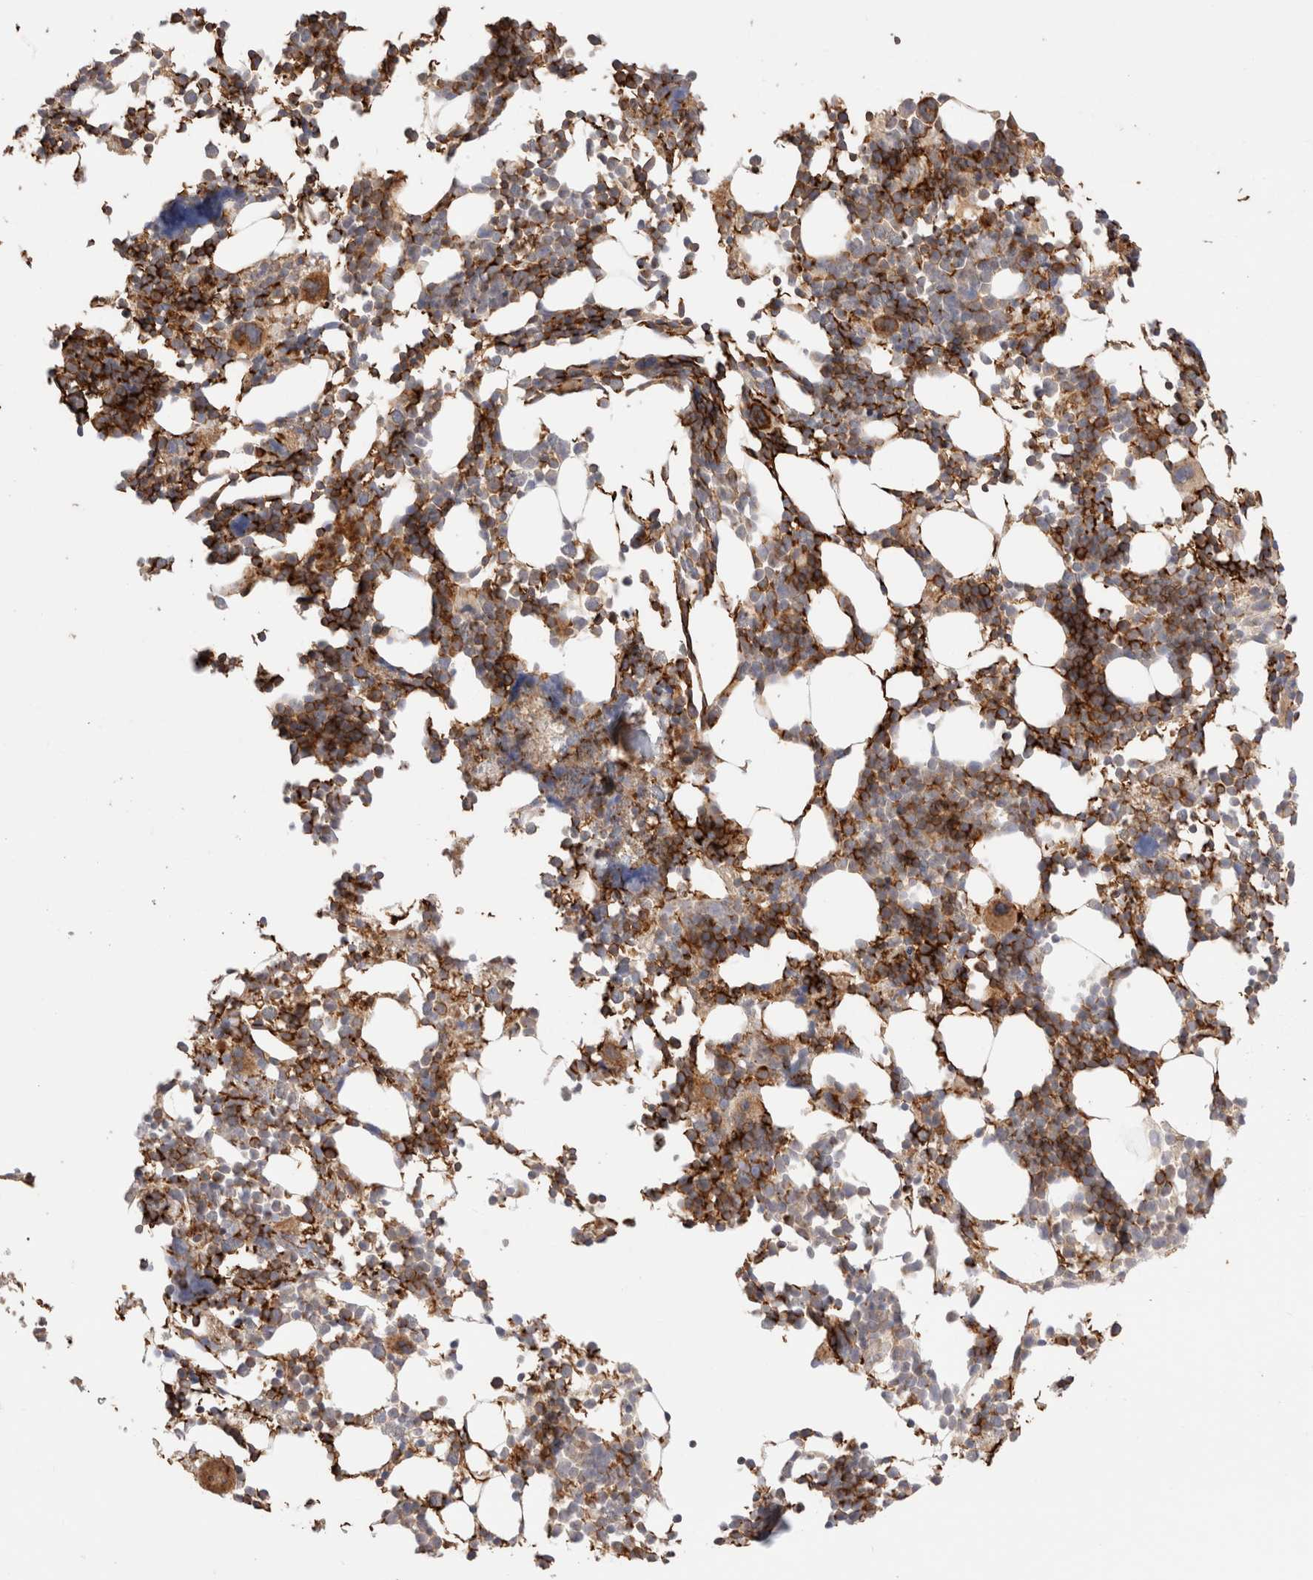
{"staining": {"intensity": "strong", "quantity": "25%-75%", "location": "cytoplasmic/membranous"}, "tissue": "bone marrow", "cell_type": "Hematopoietic cells", "image_type": "normal", "snomed": [{"axis": "morphology", "description": "Normal tissue, NOS"}, {"axis": "morphology", "description": "Inflammation, NOS"}, {"axis": "topography", "description": "Bone marrow"}], "caption": "This histopathology image displays immunohistochemistry (IHC) staining of benign human bone marrow, with high strong cytoplasmic/membranous expression in approximately 25%-75% of hematopoietic cells.", "gene": "UTS2B", "patient": {"sex": "male", "age": 21}}